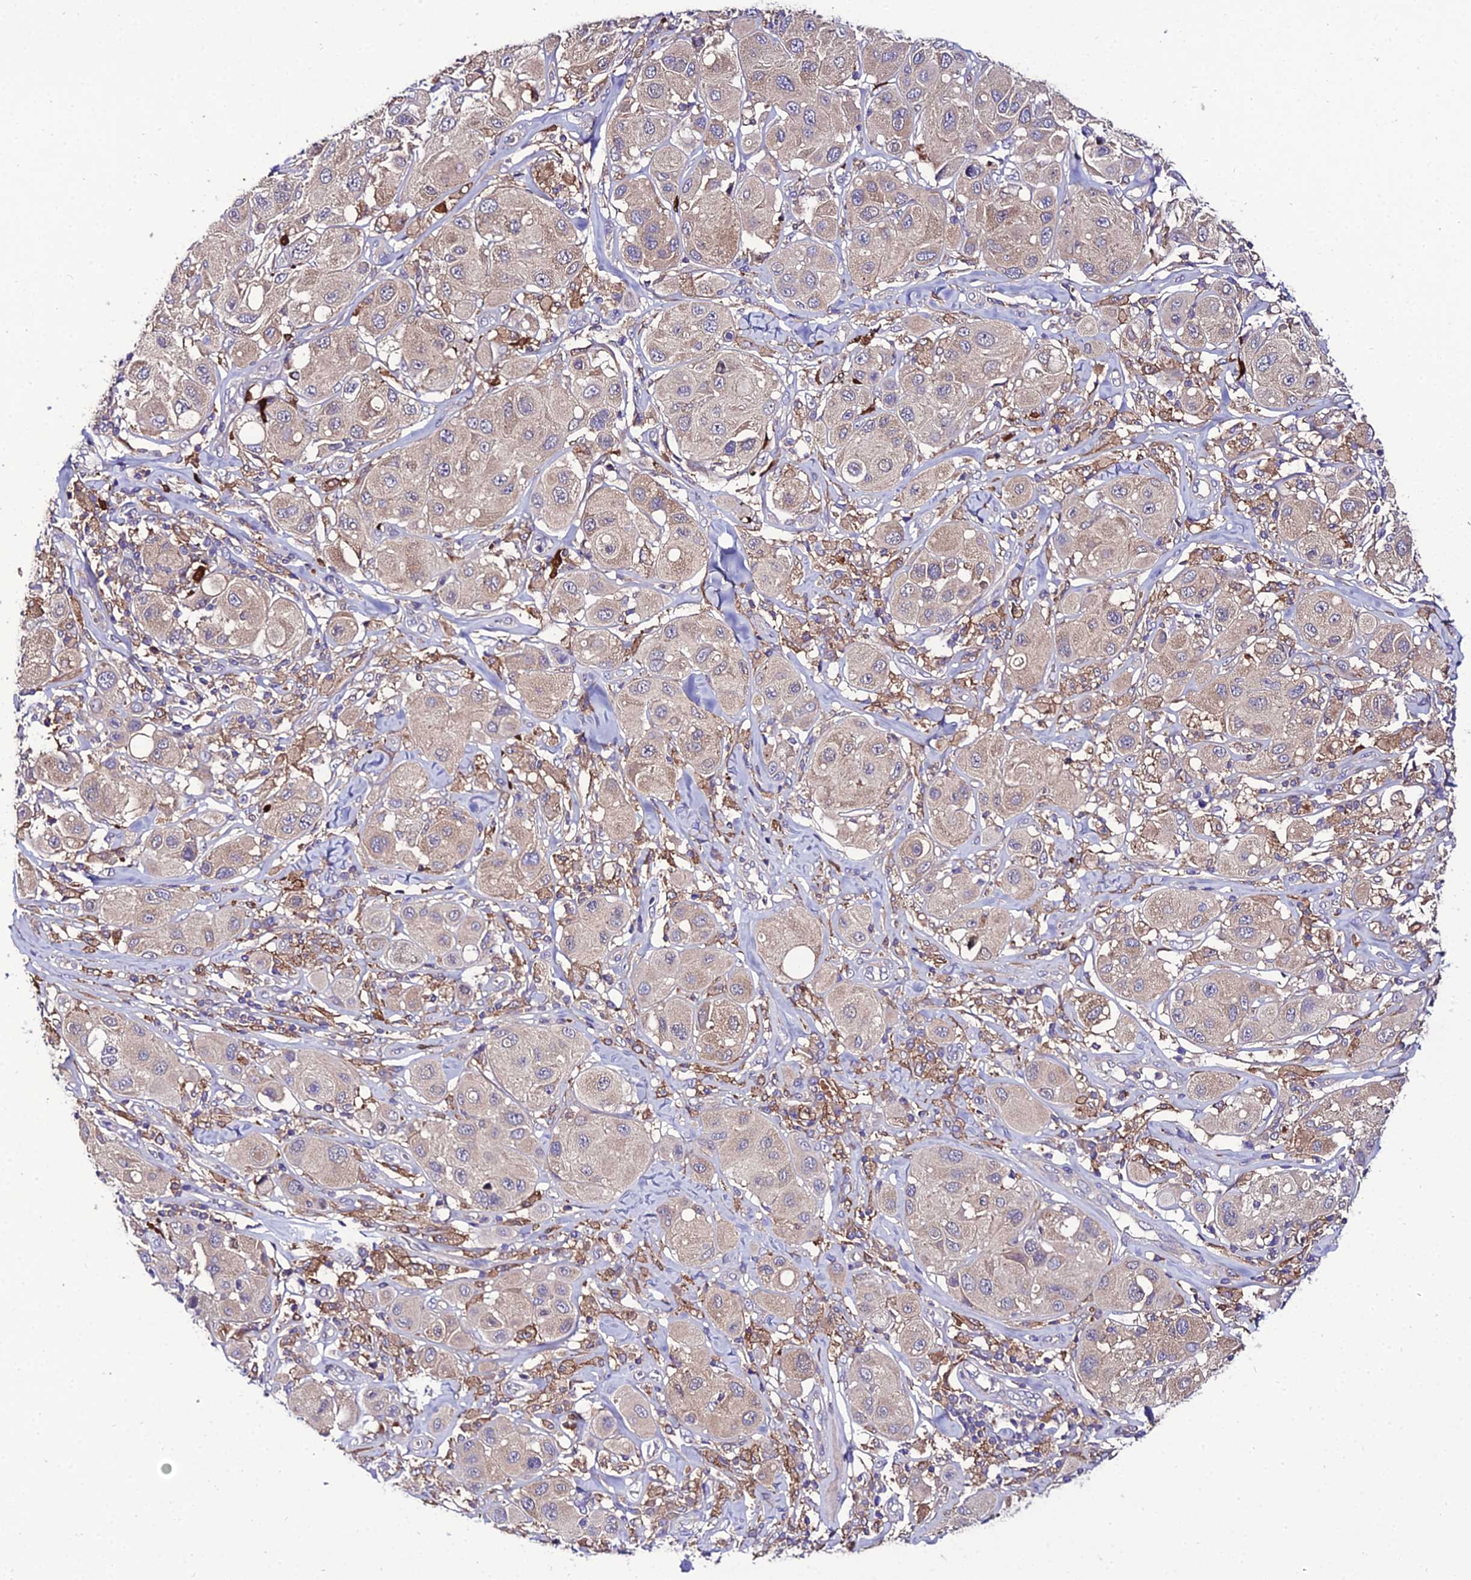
{"staining": {"intensity": "weak", "quantity": "<25%", "location": "cytoplasmic/membranous"}, "tissue": "melanoma", "cell_type": "Tumor cells", "image_type": "cancer", "snomed": [{"axis": "morphology", "description": "Malignant melanoma, Metastatic site"}, {"axis": "topography", "description": "Skin"}], "caption": "Tumor cells show no significant protein positivity in malignant melanoma (metastatic site).", "gene": "C2orf69", "patient": {"sex": "male", "age": 41}}